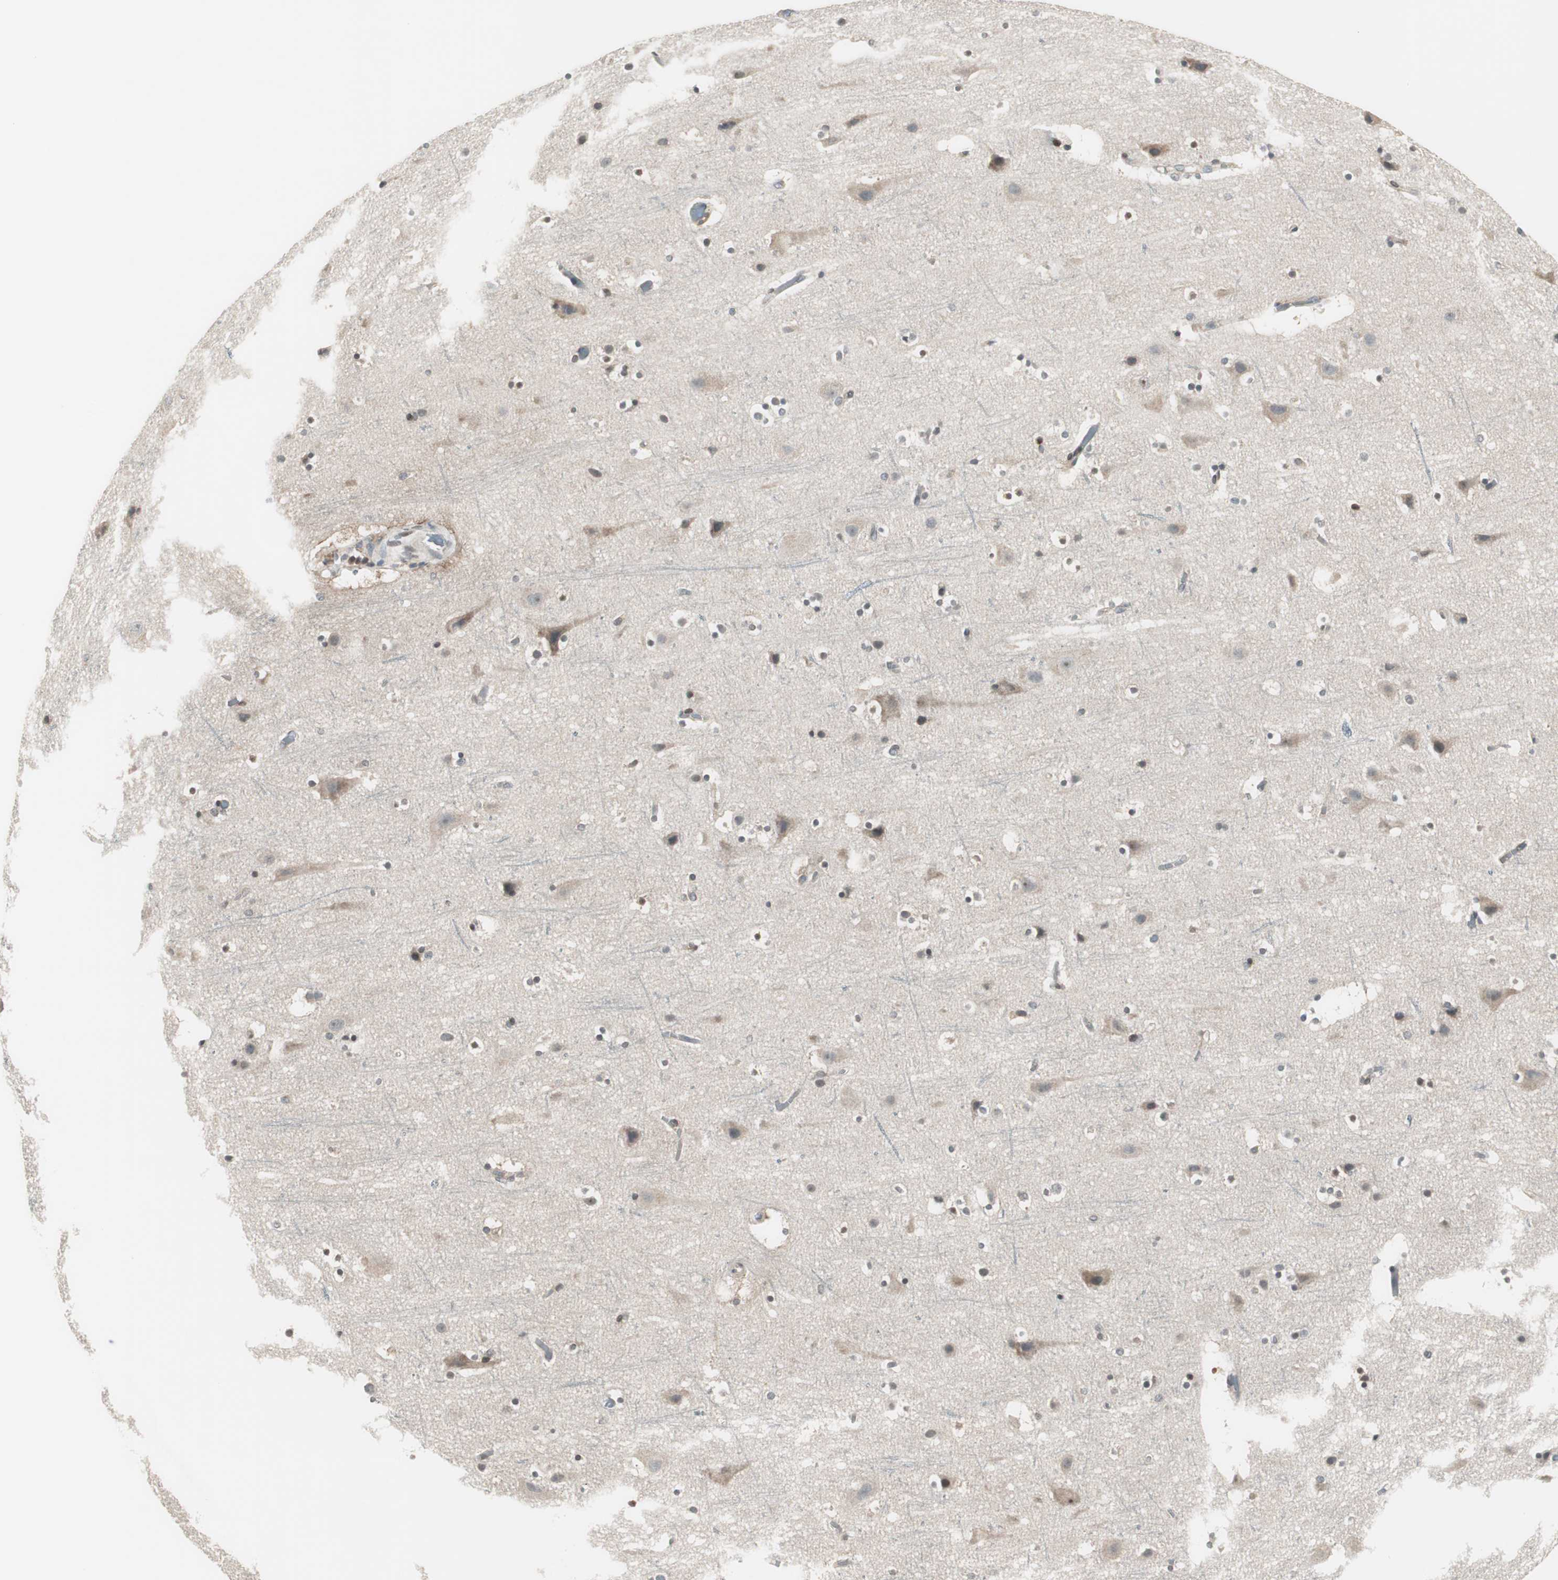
{"staining": {"intensity": "negative", "quantity": "none", "location": "none"}, "tissue": "cerebral cortex", "cell_type": "Endothelial cells", "image_type": "normal", "snomed": [{"axis": "morphology", "description": "Normal tissue, NOS"}, {"axis": "topography", "description": "Cerebral cortex"}], "caption": "Immunohistochemistry (IHC) image of normal cerebral cortex: cerebral cortex stained with DAB exhibits no significant protein expression in endothelial cells.", "gene": "SLC9A3R1", "patient": {"sex": "male", "age": 45}}